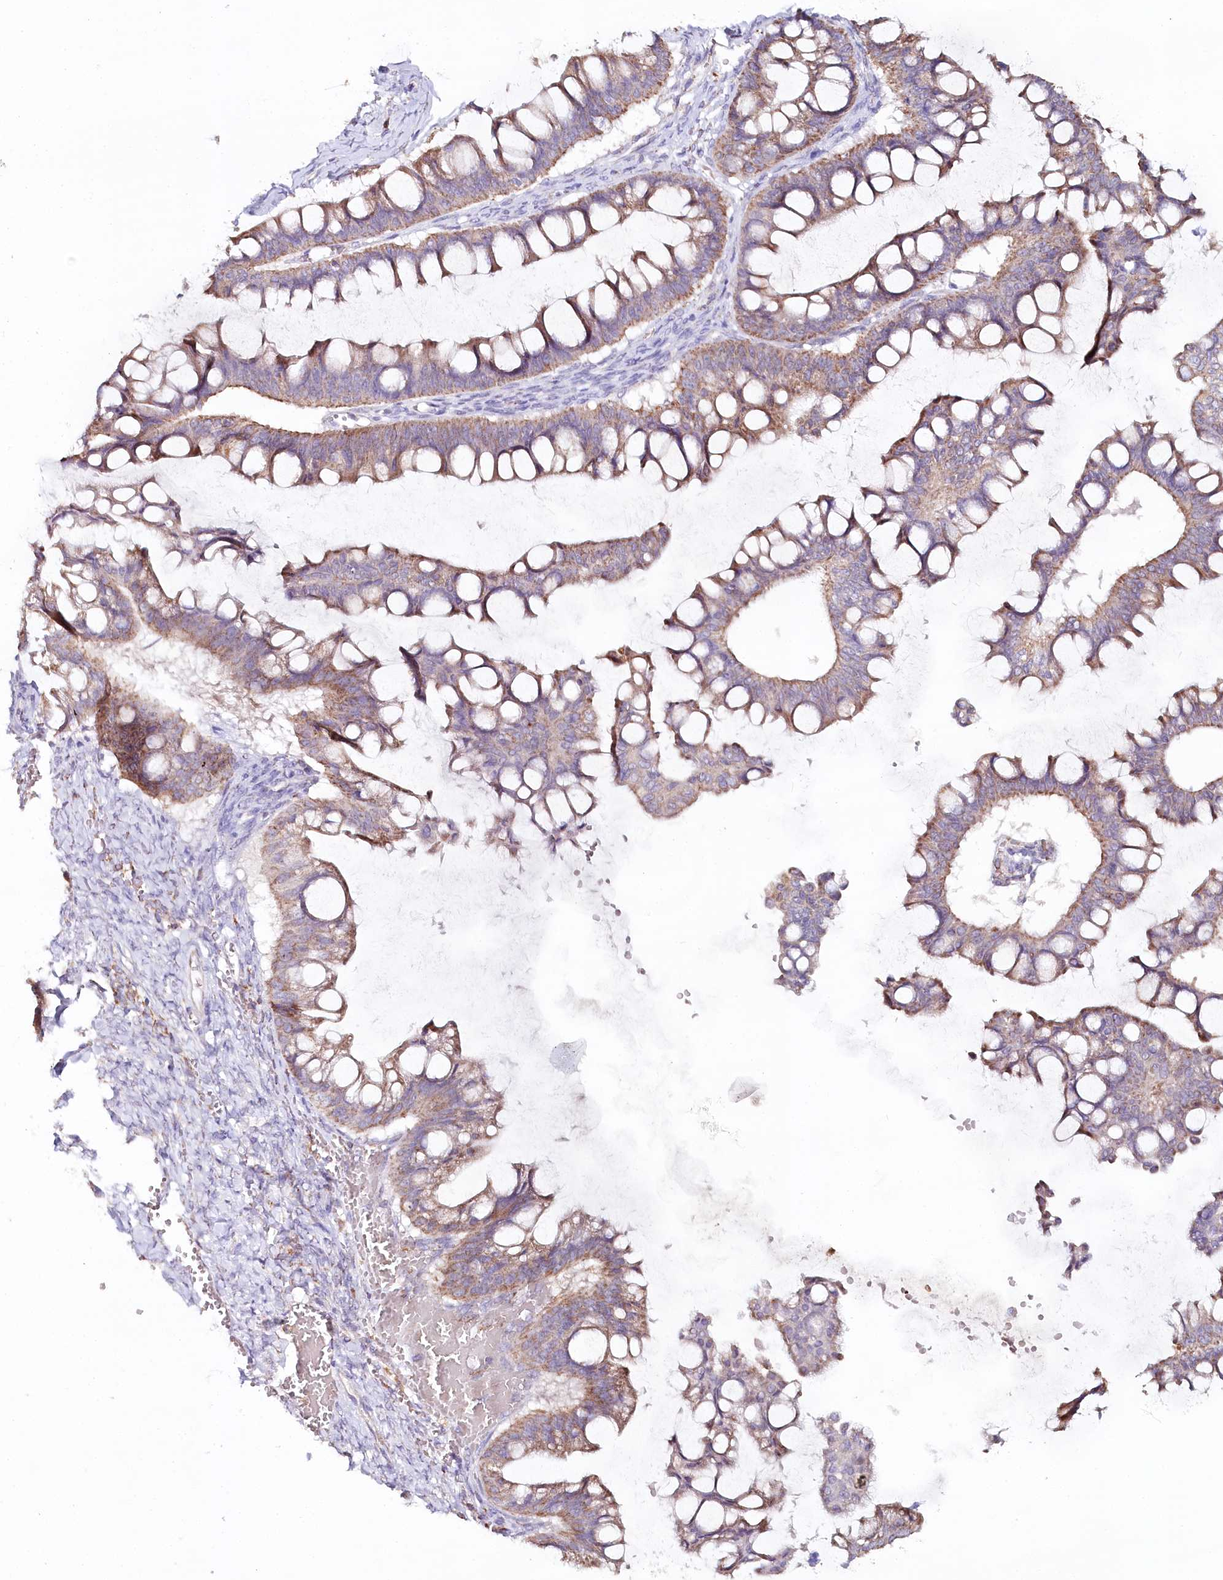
{"staining": {"intensity": "moderate", "quantity": "25%-75%", "location": "cytoplasmic/membranous"}, "tissue": "ovarian cancer", "cell_type": "Tumor cells", "image_type": "cancer", "snomed": [{"axis": "morphology", "description": "Cystadenocarcinoma, mucinous, NOS"}, {"axis": "topography", "description": "Ovary"}], "caption": "This is a histology image of IHC staining of ovarian cancer, which shows moderate staining in the cytoplasmic/membranous of tumor cells.", "gene": "MMP25", "patient": {"sex": "female", "age": 73}}